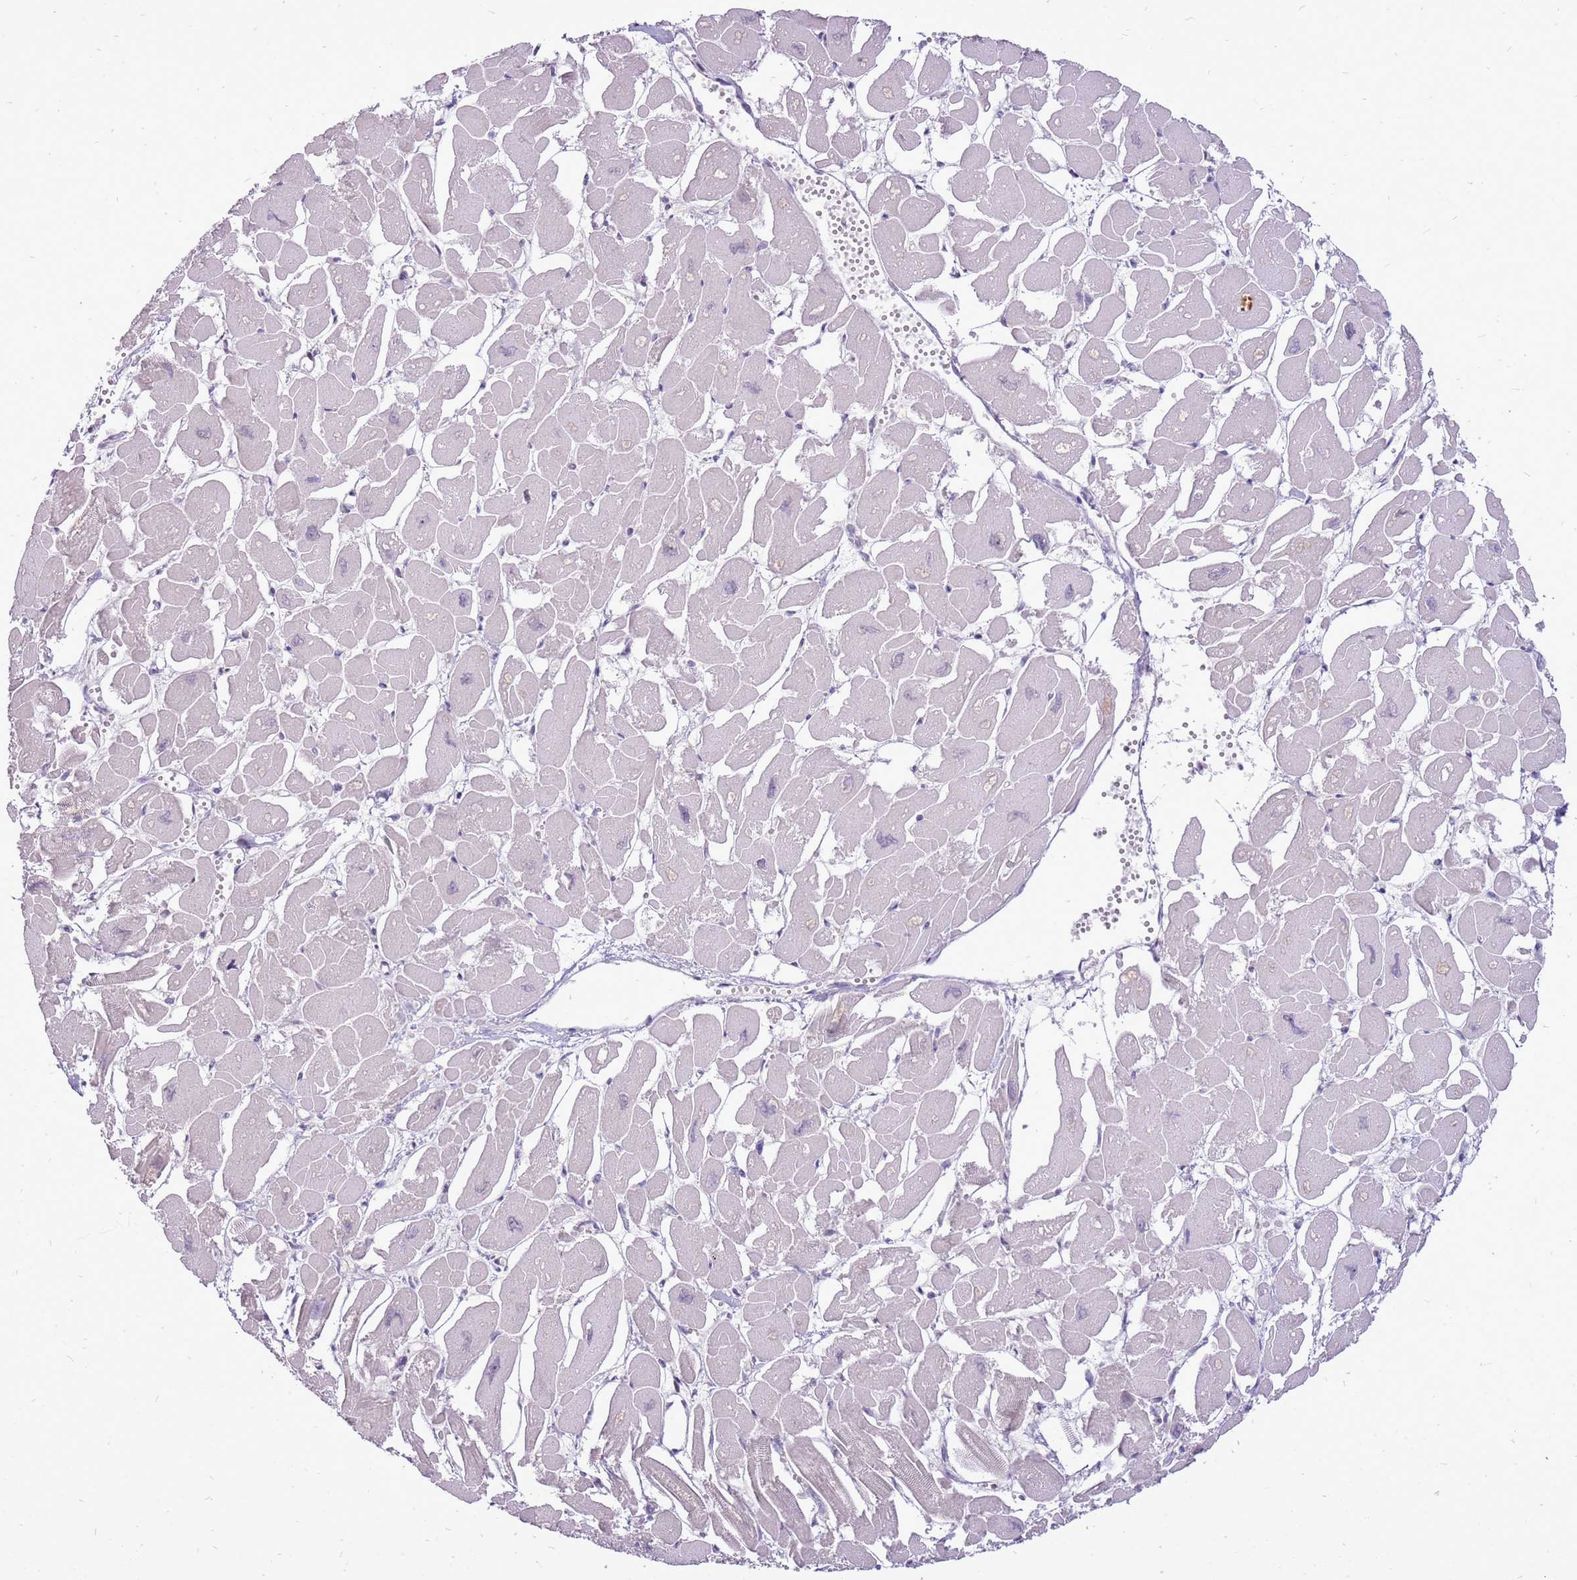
{"staining": {"intensity": "negative", "quantity": "none", "location": "none"}, "tissue": "heart muscle", "cell_type": "Cardiomyocytes", "image_type": "normal", "snomed": [{"axis": "morphology", "description": "Normal tissue, NOS"}, {"axis": "topography", "description": "Heart"}], "caption": "A histopathology image of human heart muscle is negative for staining in cardiomyocytes. (Immunohistochemistry, brightfield microscopy, high magnification).", "gene": "UGGT2", "patient": {"sex": "male", "age": 54}}